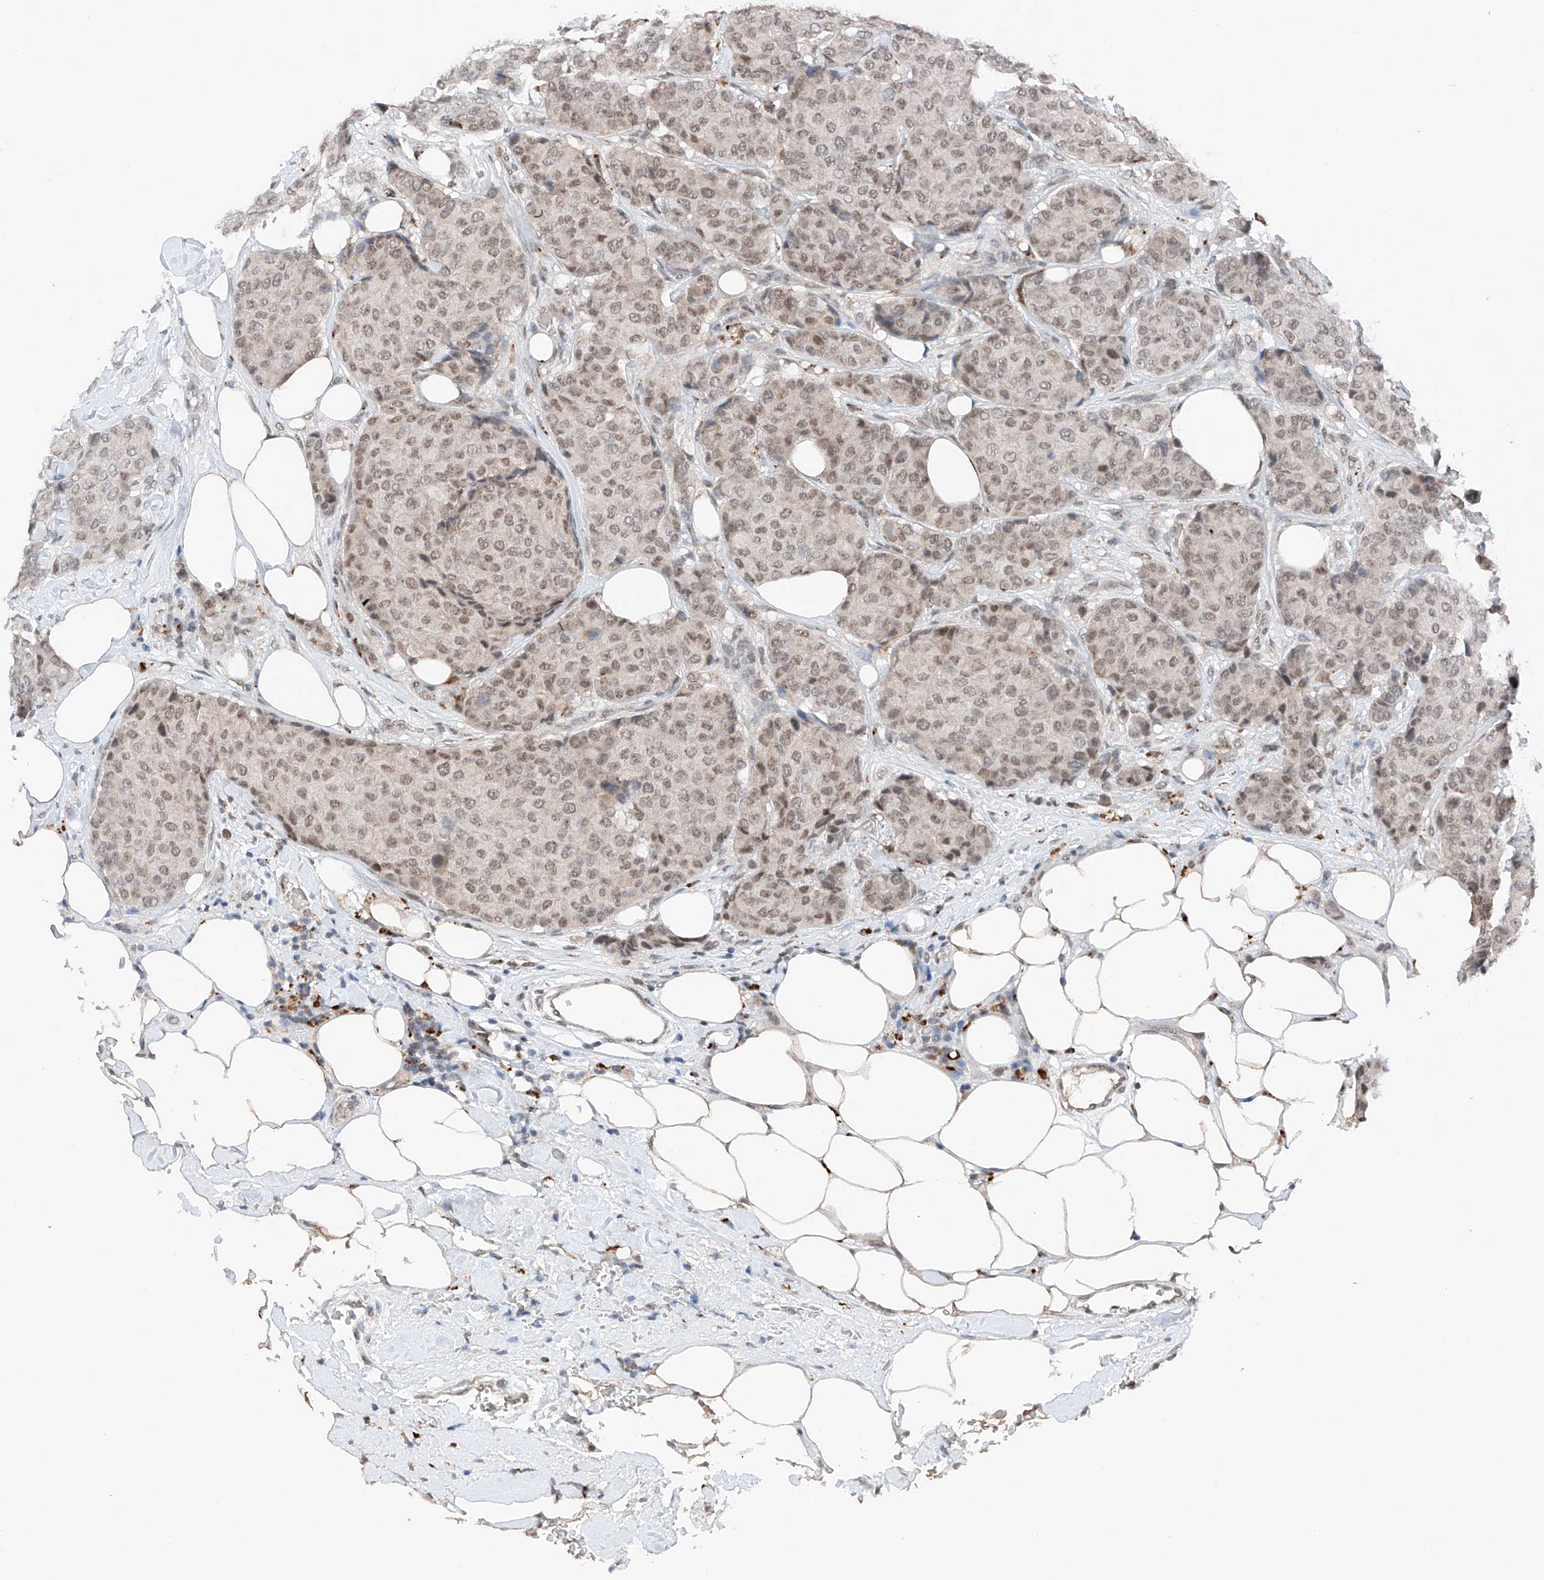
{"staining": {"intensity": "weak", "quantity": "25%-75%", "location": "nuclear"}, "tissue": "breast cancer", "cell_type": "Tumor cells", "image_type": "cancer", "snomed": [{"axis": "morphology", "description": "Duct carcinoma"}, {"axis": "topography", "description": "Breast"}], "caption": "Tumor cells reveal weak nuclear positivity in about 25%-75% of cells in breast cancer (infiltrating ductal carcinoma). The staining was performed using DAB (3,3'-diaminobenzidine) to visualize the protein expression in brown, while the nuclei were stained in blue with hematoxylin (Magnification: 20x).", "gene": "TBX4", "patient": {"sex": "female", "age": 75}}